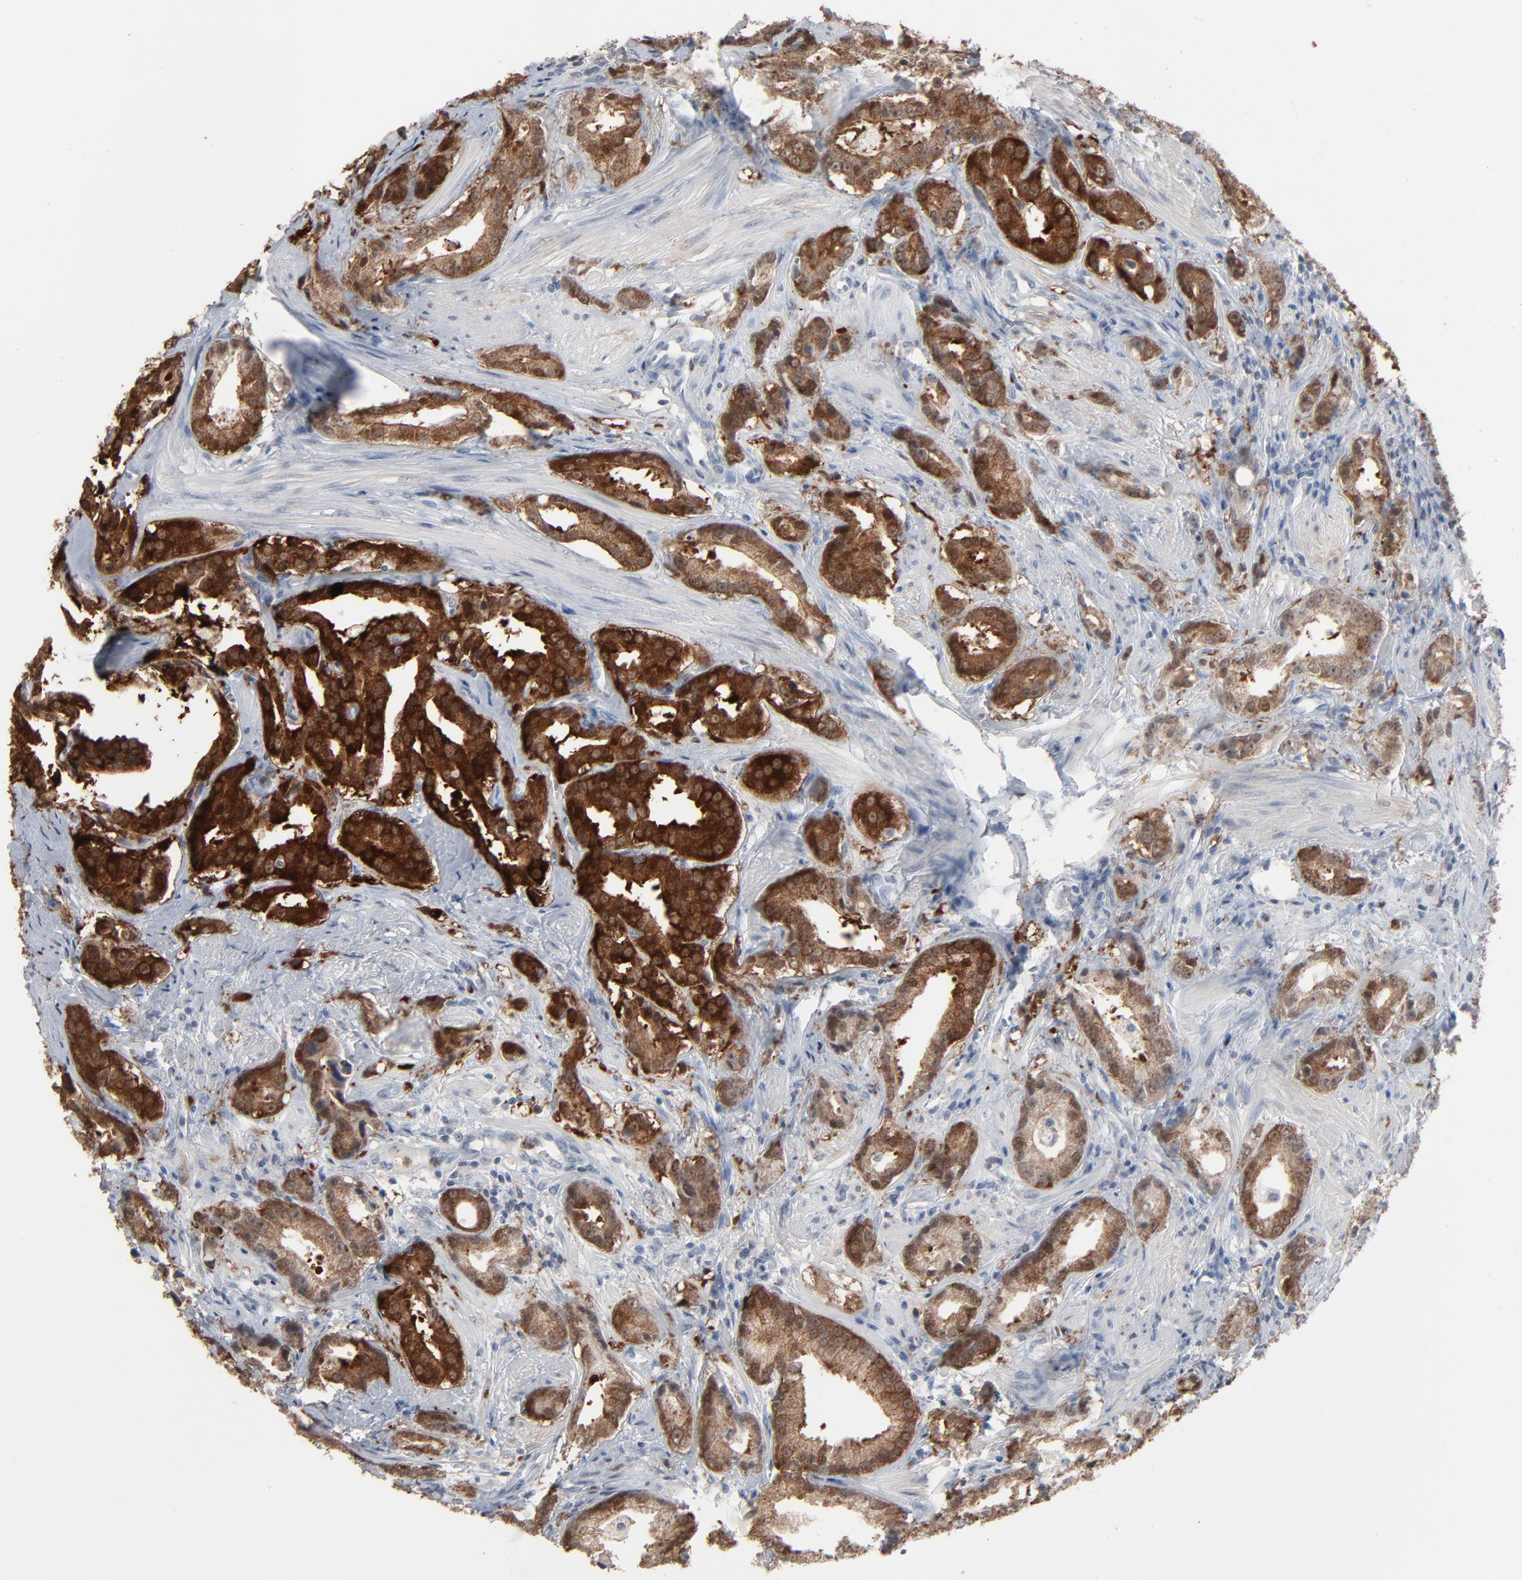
{"staining": {"intensity": "strong", "quantity": ">75%", "location": "cytoplasmic/membranous"}, "tissue": "prostate cancer", "cell_type": "Tumor cells", "image_type": "cancer", "snomed": [{"axis": "morphology", "description": "Adenocarcinoma, Medium grade"}, {"axis": "topography", "description": "Prostate"}], "caption": "Adenocarcinoma (medium-grade) (prostate) stained with immunohistochemistry (IHC) shows strong cytoplasmic/membranous staining in about >75% of tumor cells. Nuclei are stained in blue.", "gene": "PHGDH", "patient": {"sex": "male", "age": 53}}